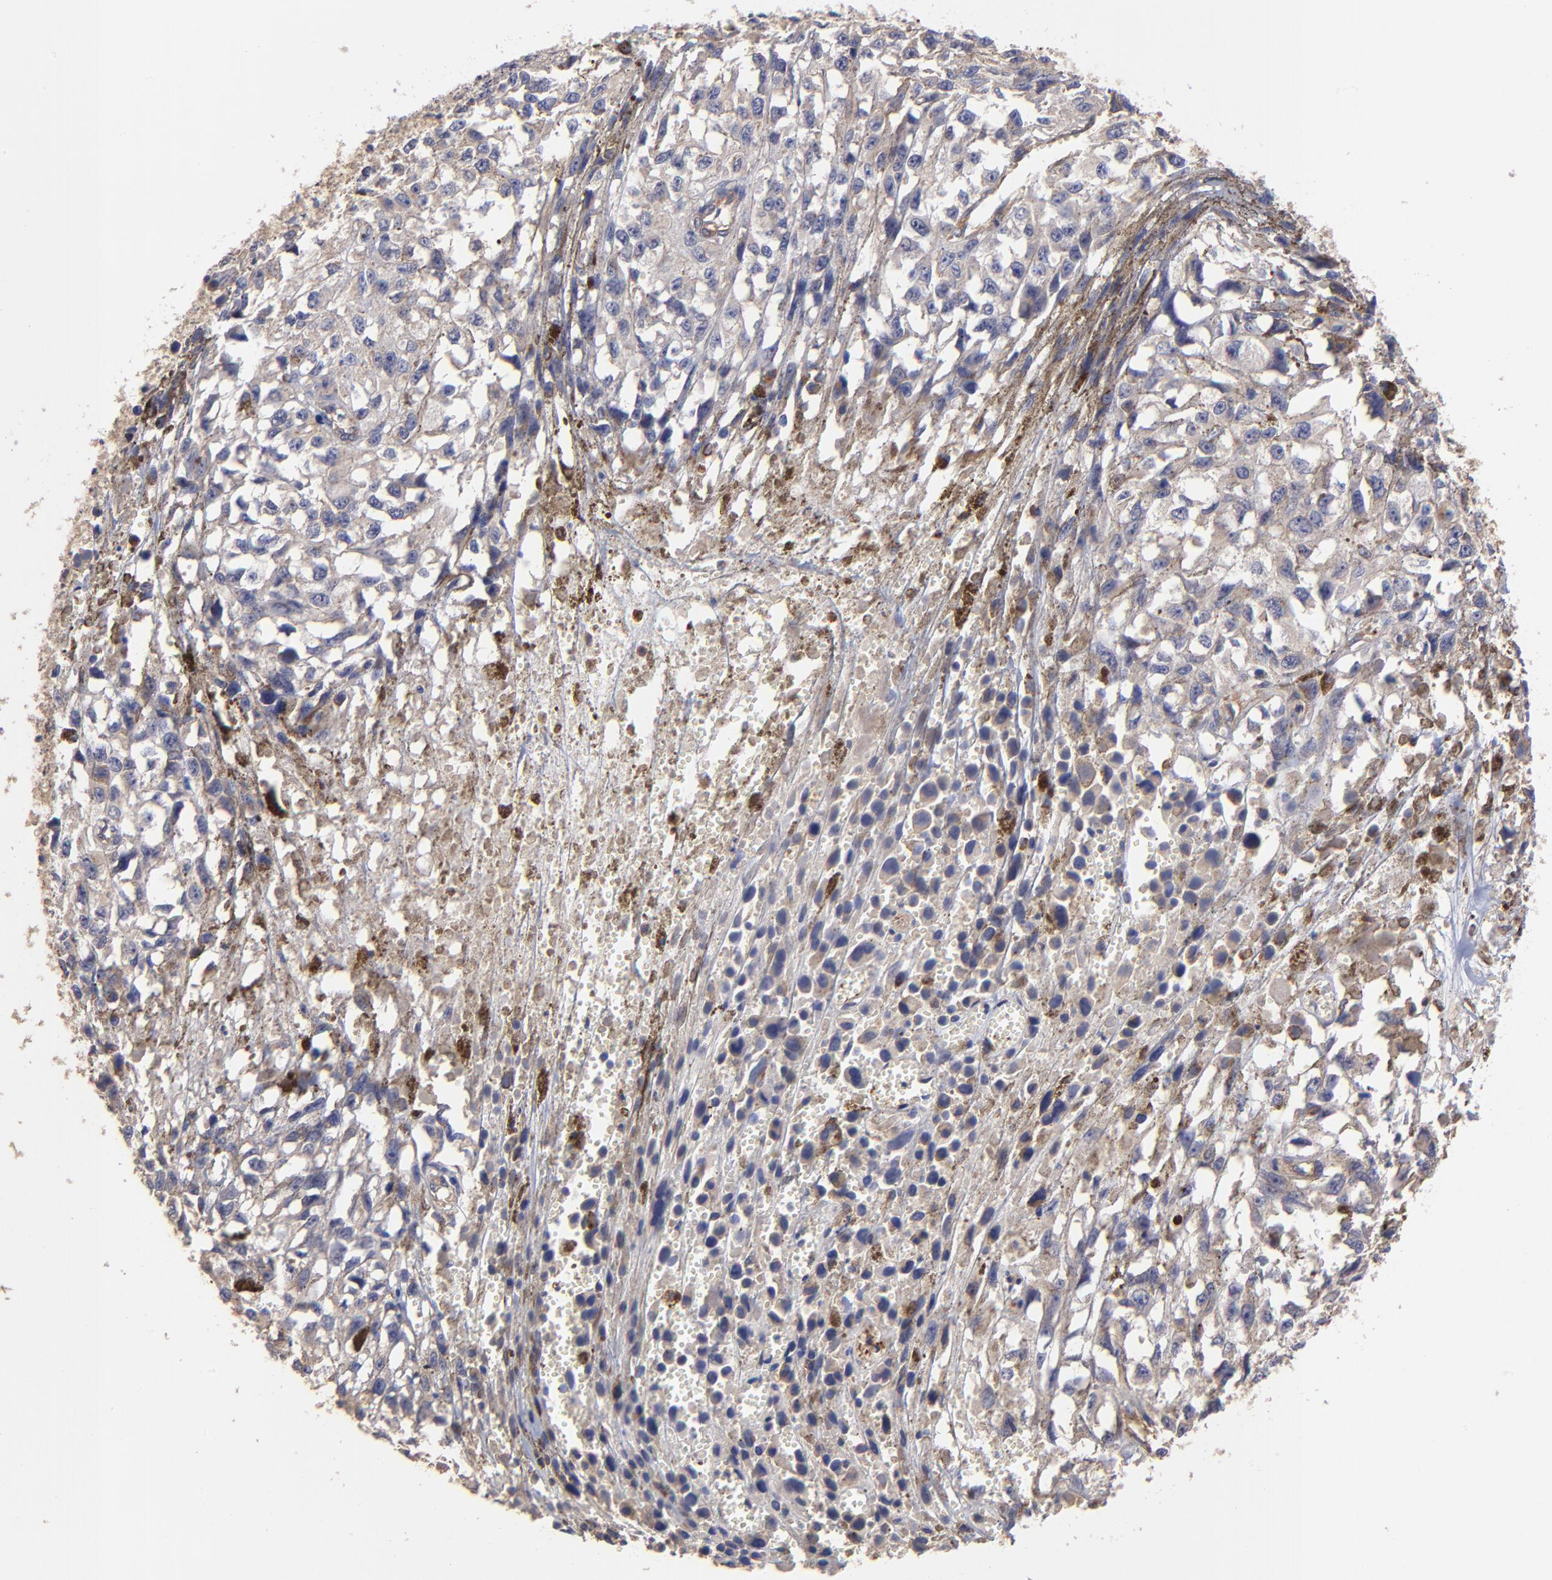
{"staining": {"intensity": "negative", "quantity": "none", "location": "none"}, "tissue": "melanoma", "cell_type": "Tumor cells", "image_type": "cancer", "snomed": [{"axis": "morphology", "description": "Malignant melanoma, Metastatic site"}, {"axis": "topography", "description": "Lymph node"}], "caption": "Tumor cells show no significant expression in melanoma. (DAB (3,3'-diaminobenzidine) immunohistochemistry (IHC) visualized using brightfield microscopy, high magnification).", "gene": "ASB7", "patient": {"sex": "male", "age": 59}}